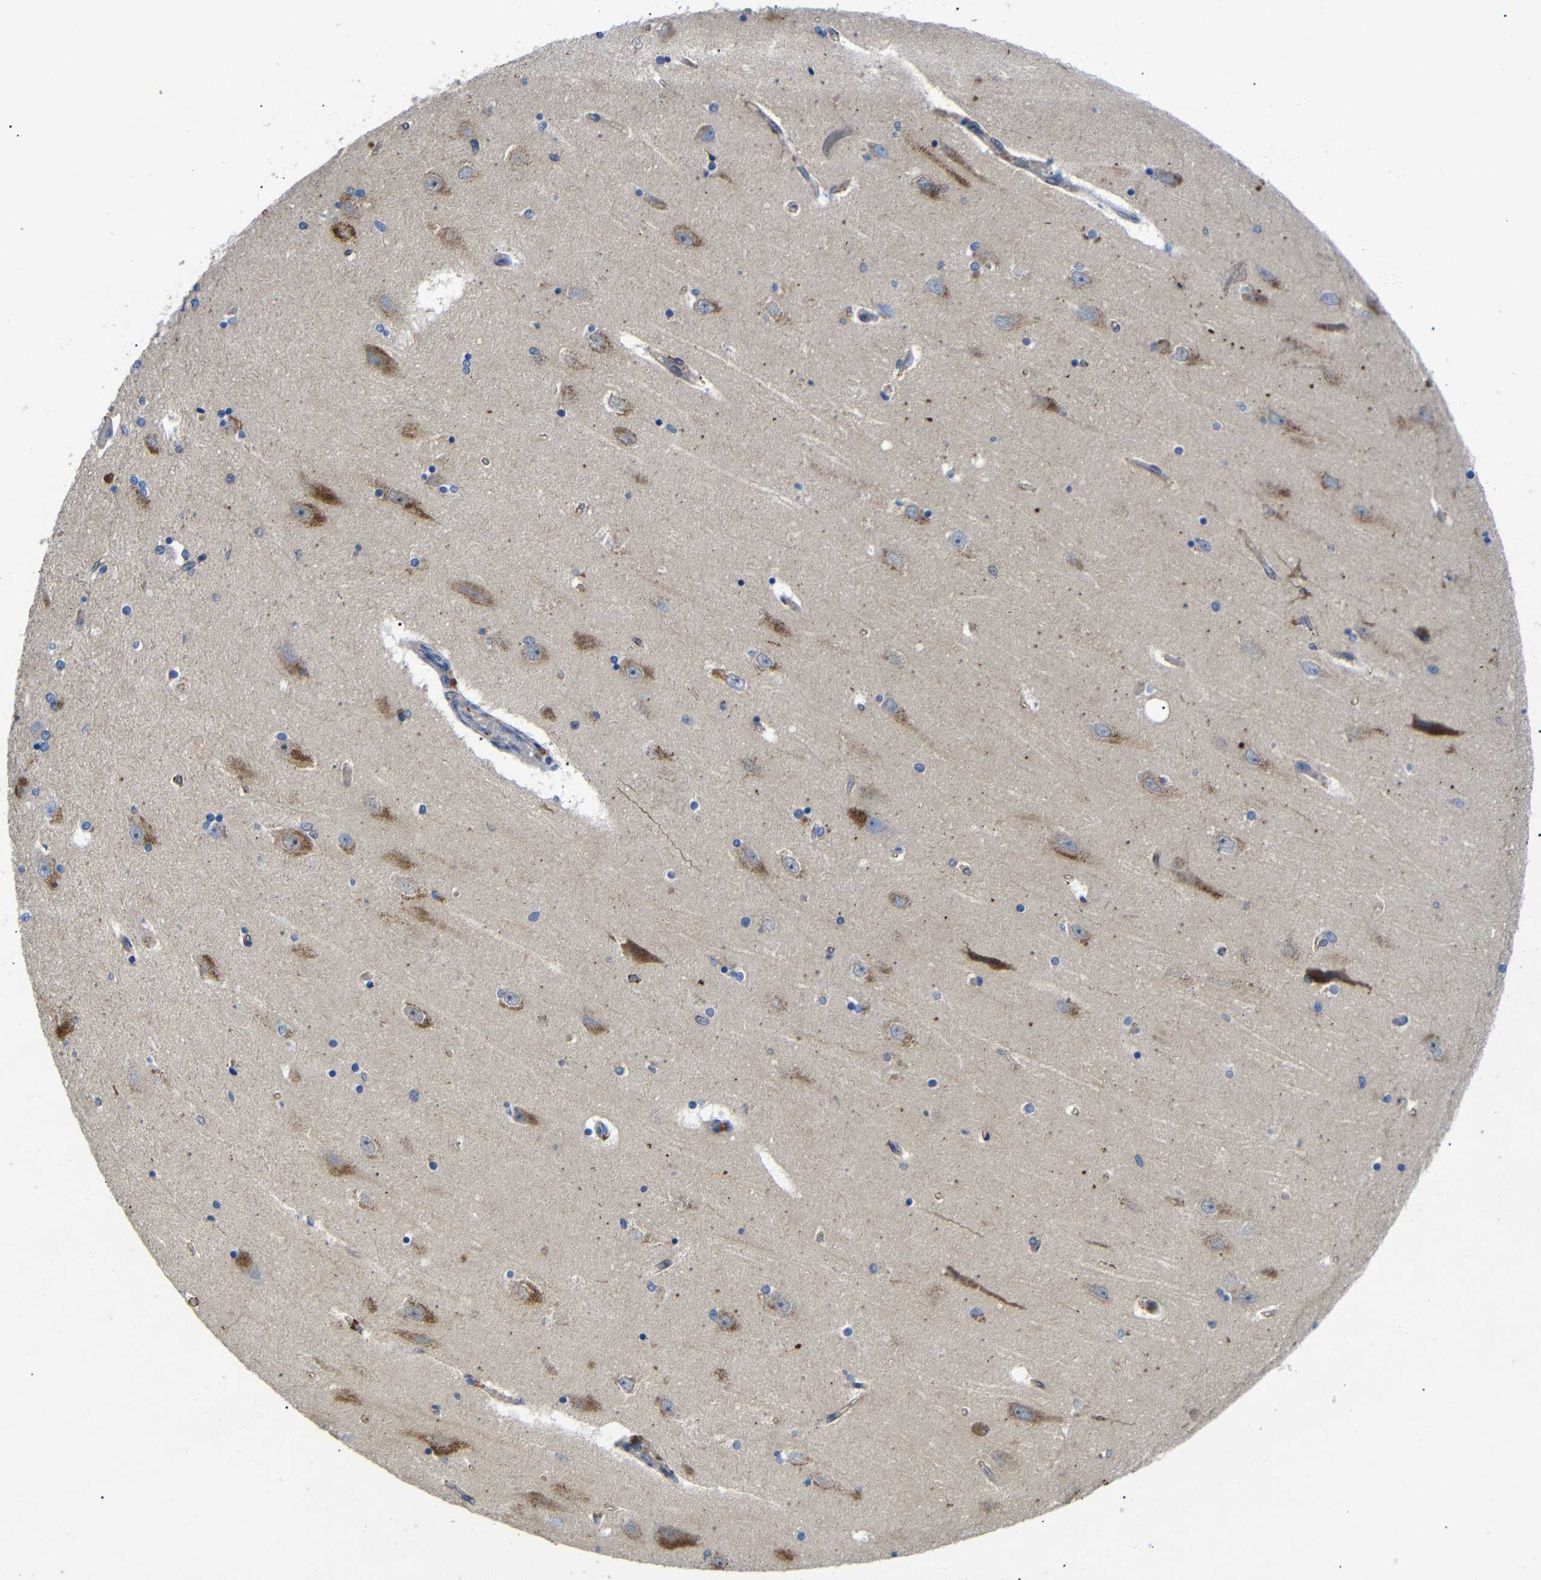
{"staining": {"intensity": "negative", "quantity": "none", "location": "none"}, "tissue": "hippocampus", "cell_type": "Glial cells", "image_type": "normal", "snomed": [{"axis": "morphology", "description": "Normal tissue, NOS"}, {"axis": "topography", "description": "Hippocampus"}], "caption": "Immunohistochemistry (IHC) histopathology image of unremarkable human hippocampus stained for a protein (brown), which reveals no staining in glial cells.", "gene": "SDCBP", "patient": {"sex": "female", "age": 54}}